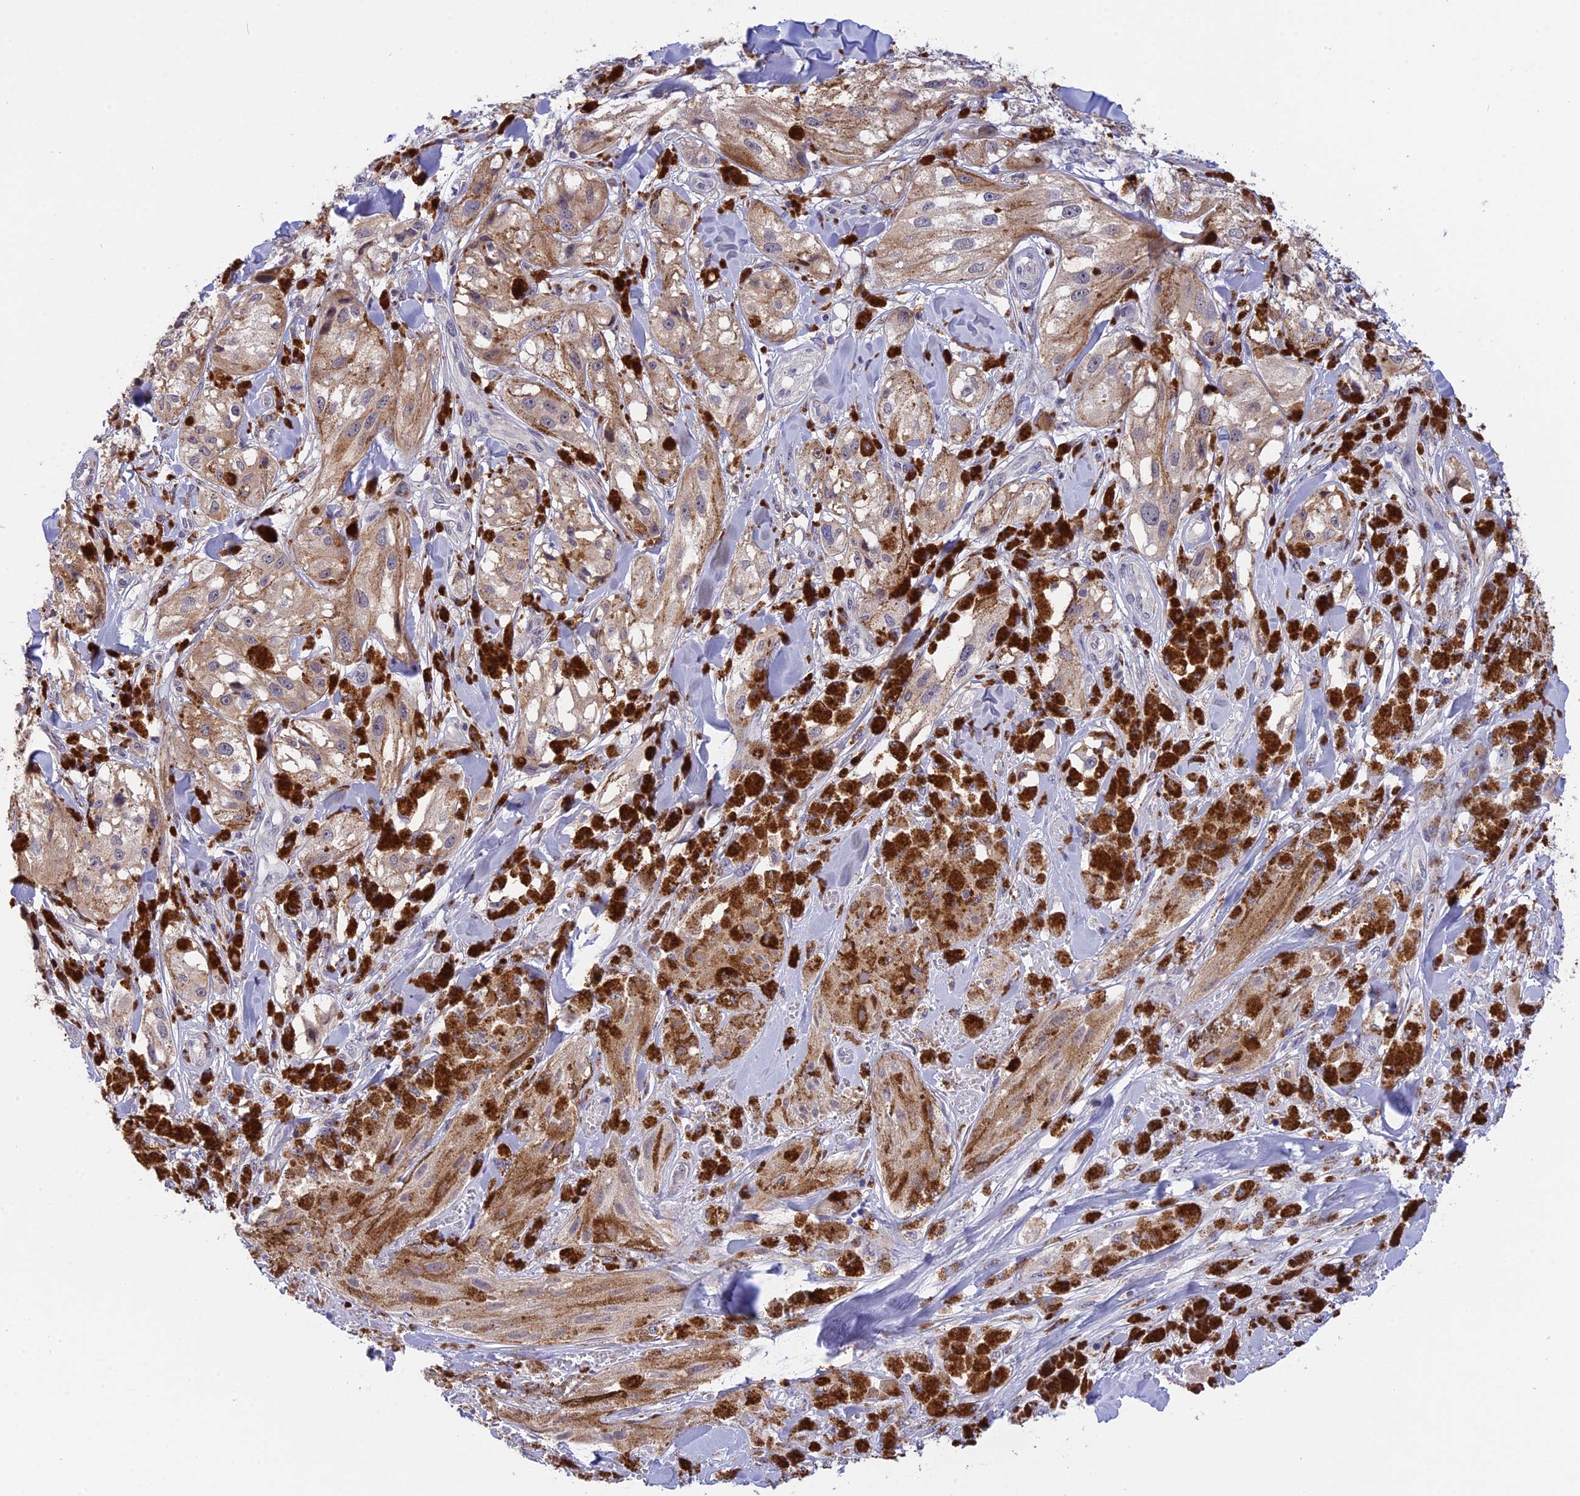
{"staining": {"intensity": "moderate", "quantity": "25%-75%", "location": "cytoplasmic/membranous"}, "tissue": "melanoma", "cell_type": "Tumor cells", "image_type": "cancer", "snomed": [{"axis": "morphology", "description": "Malignant melanoma, NOS"}, {"axis": "topography", "description": "Skin"}], "caption": "Melanoma stained for a protein (brown) displays moderate cytoplasmic/membranous positive staining in about 25%-75% of tumor cells.", "gene": "KCTD14", "patient": {"sex": "male", "age": 88}}